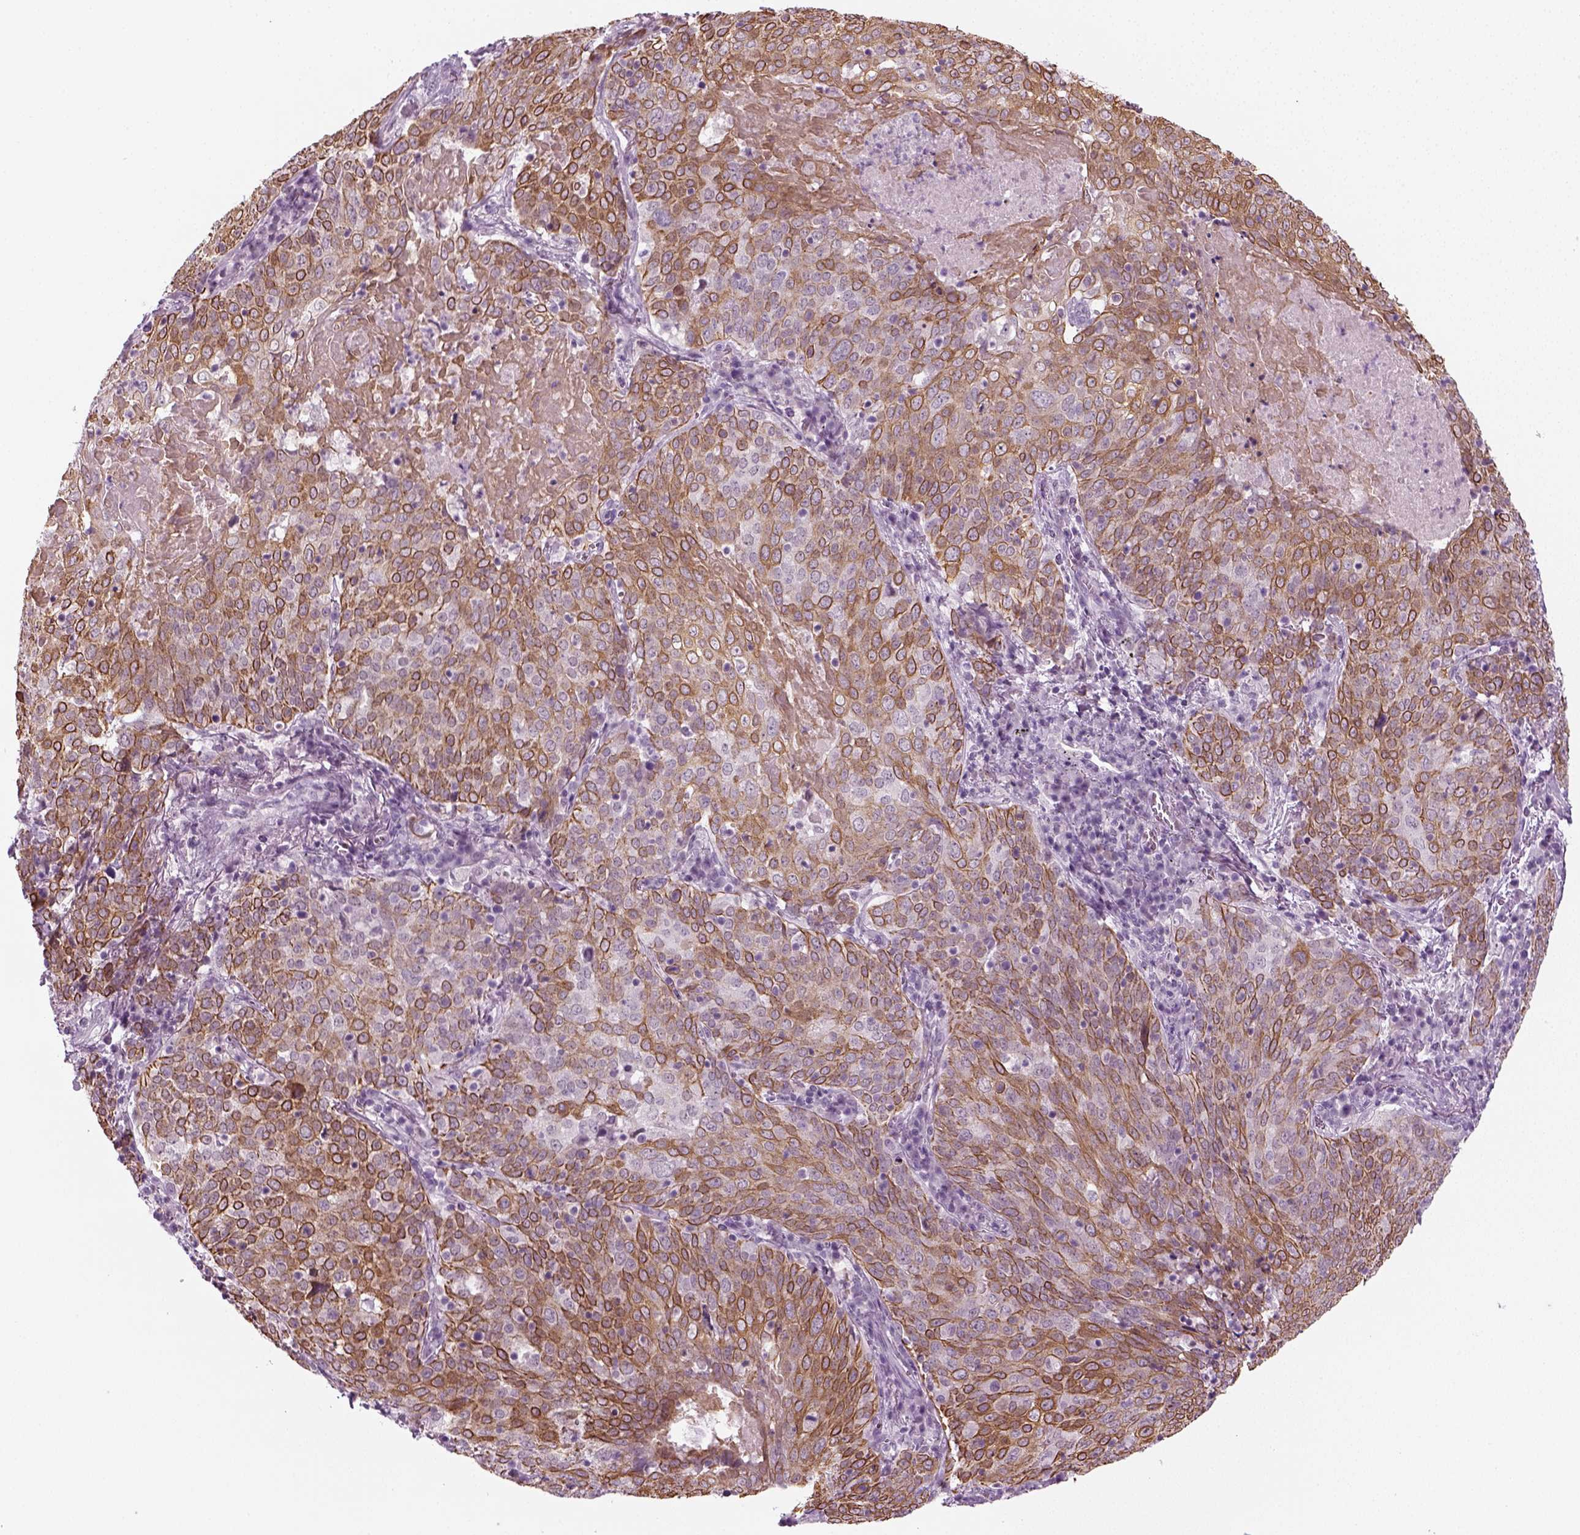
{"staining": {"intensity": "moderate", "quantity": ">75%", "location": "cytoplasmic/membranous"}, "tissue": "lung cancer", "cell_type": "Tumor cells", "image_type": "cancer", "snomed": [{"axis": "morphology", "description": "Squamous cell carcinoma, NOS"}, {"axis": "topography", "description": "Lung"}], "caption": "Approximately >75% of tumor cells in squamous cell carcinoma (lung) exhibit moderate cytoplasmic/membranous protein staining as visualized by brown immunohistochemical staining.", "gene": "KRT75", "patient": {"sex": "male", "age": 82}}